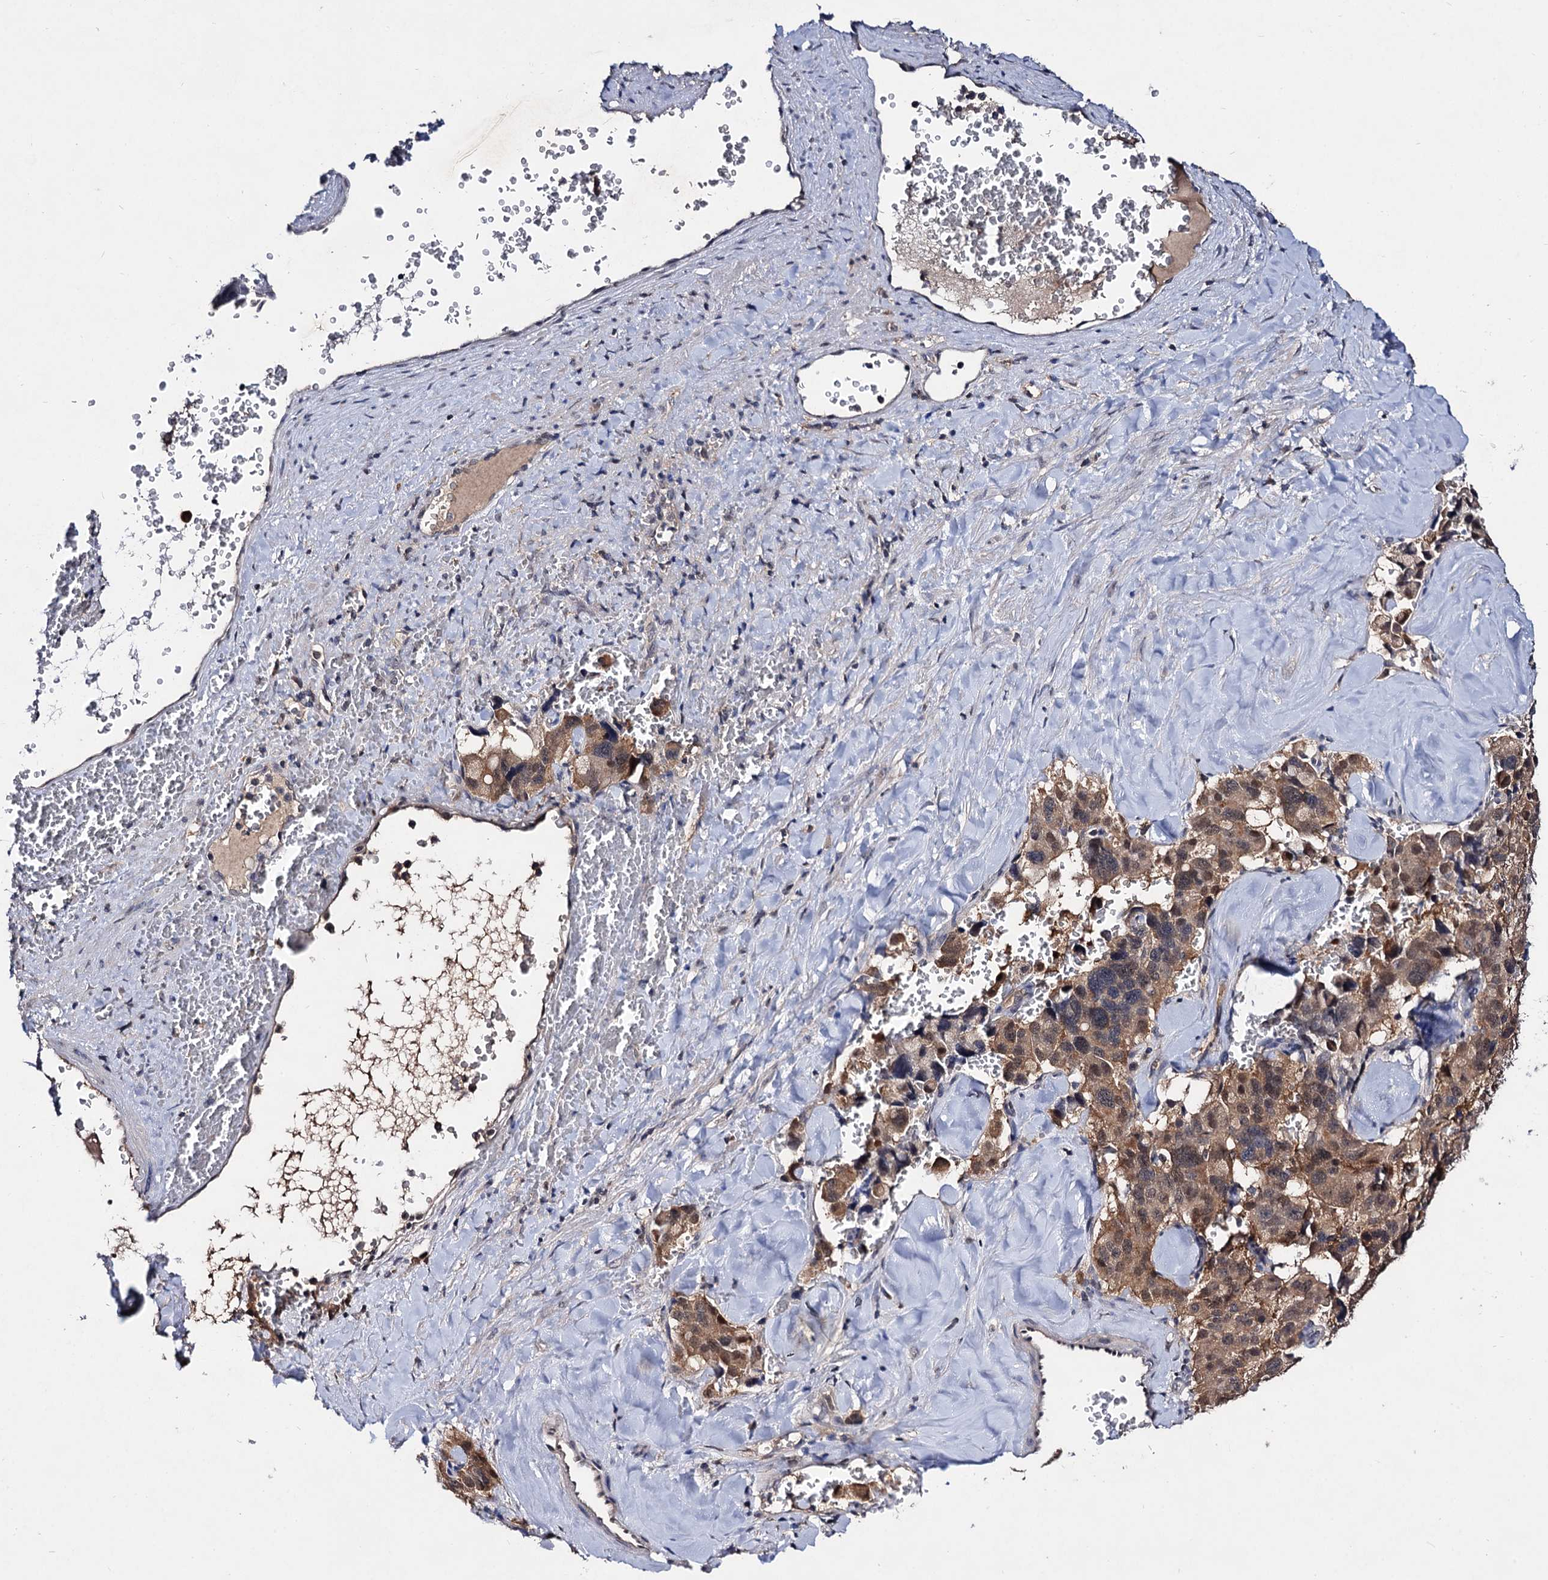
{"staining": {"intensity": "weak", "quantity": ">75%", "location": "cytoplasmic/membranous"}, "tissue": "pancreatic cancer", "cell_type": "Tumor cells", "image_type": "cancer", "snomed": [{"axis": "morphology", "description": "Adenocarcinoma, NOS"}, {"axis": "topography", "description": "Pancreas"}], "caption": "Immunohistochemistry (DAB (3,3'-diaminobenzidine)) staining of pancreatic cancer demonstrates weak cytoplasmic/membranous protein expression in approximately >75% of tumor cells. (brown staining indicates protein expression, while blue staining denotes nuclei).", "gene": "ACTR6", "patient": {"sex": "male", "age": 65}}